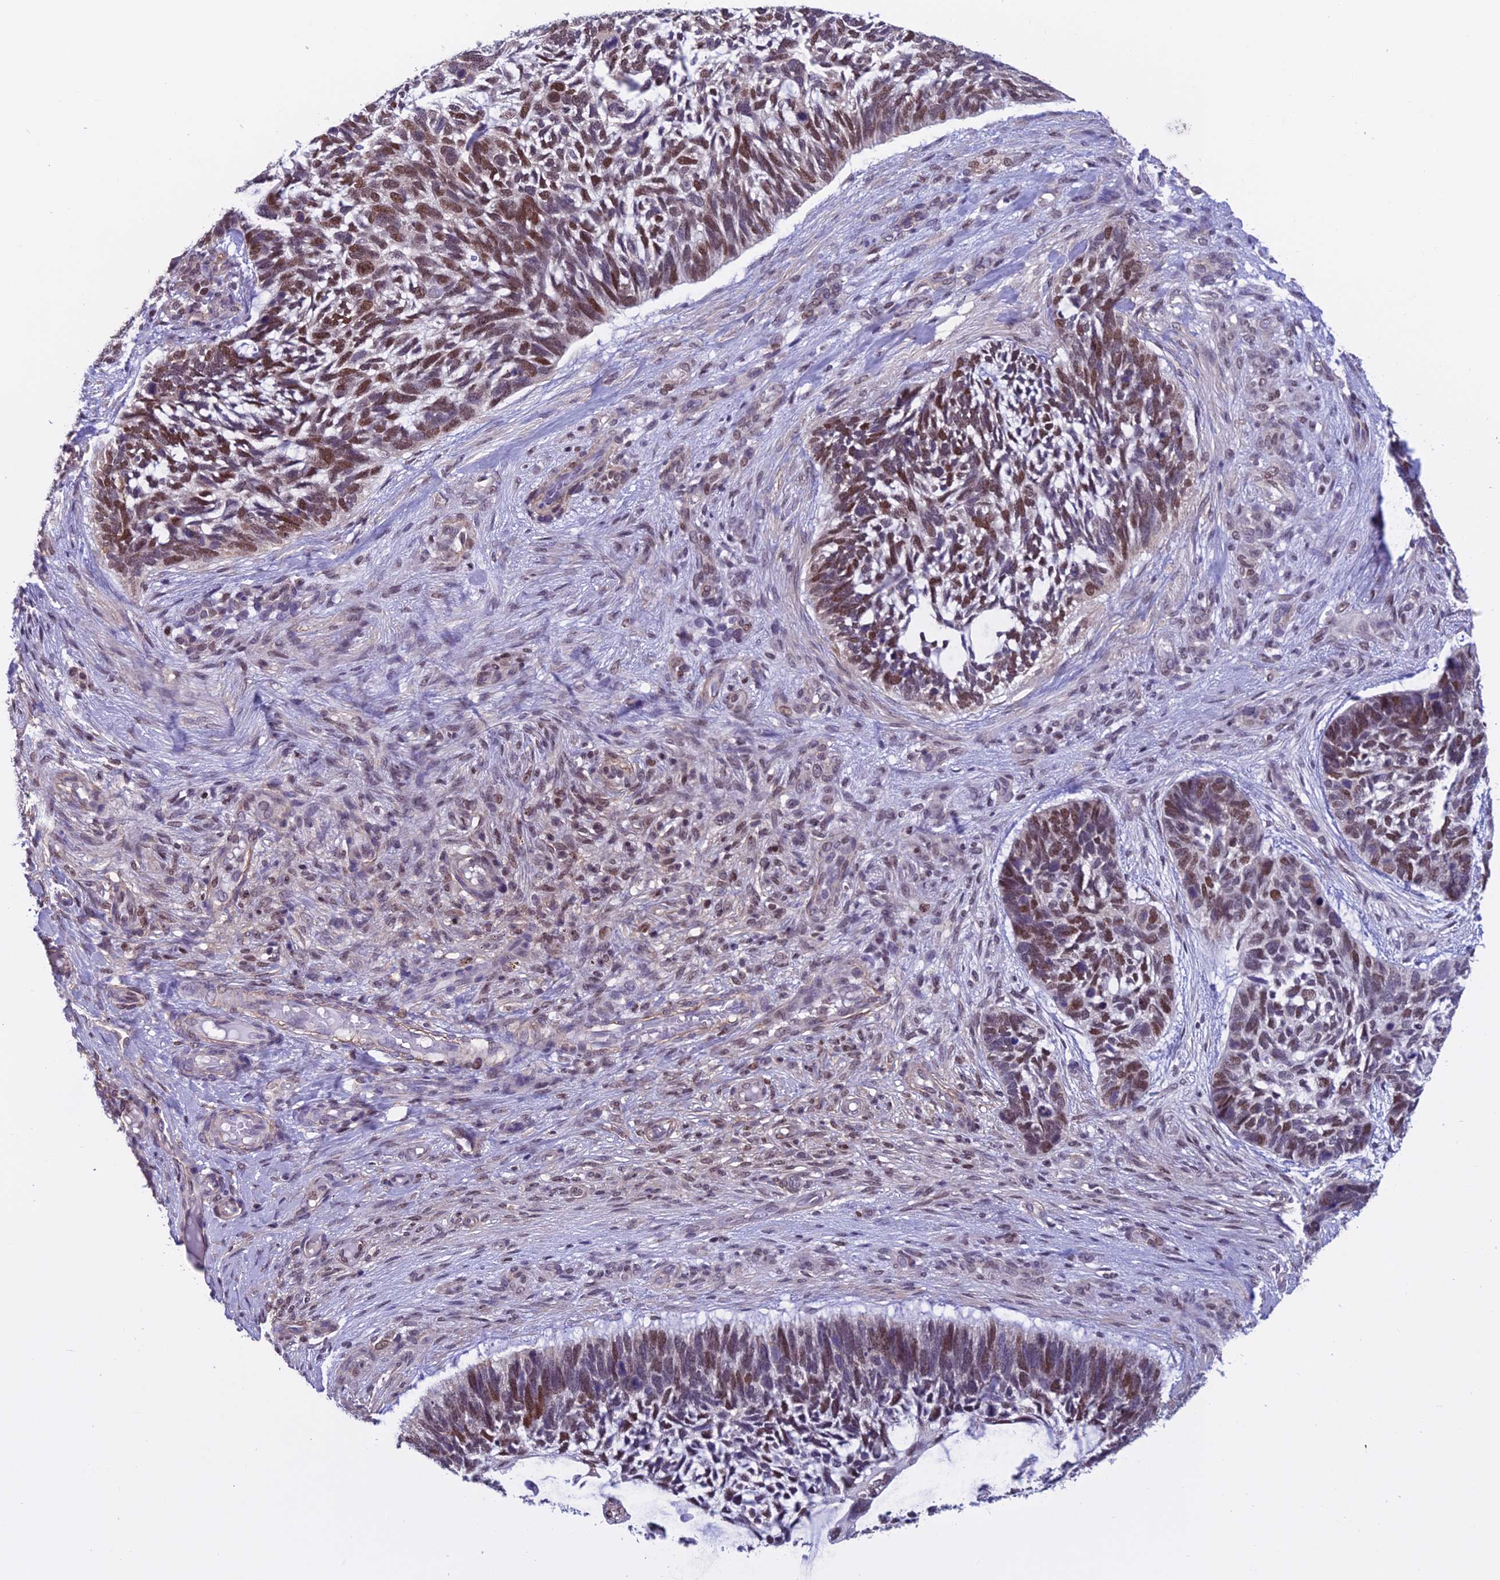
{"staining": {"intensity": "moderate", "quantity": "25%-75%", "location": "nuclear"}, "tissue": "skin cancer", "cell_type": "Tumor cells", "image_type": "cancer", "snomed": [{"axis": "morphology", "description": "Basal cell carcinoma"}, {"axis": "topography", "description": "Skin"}], "caption": "Skin cancer stained for a protein displays moderate nuclear positivity in tumor cells. (Brightfield microscopy of DAB IHC at high magnification).", "gene": "MIS12", "patient": {"sex": "male", "age": 88}}